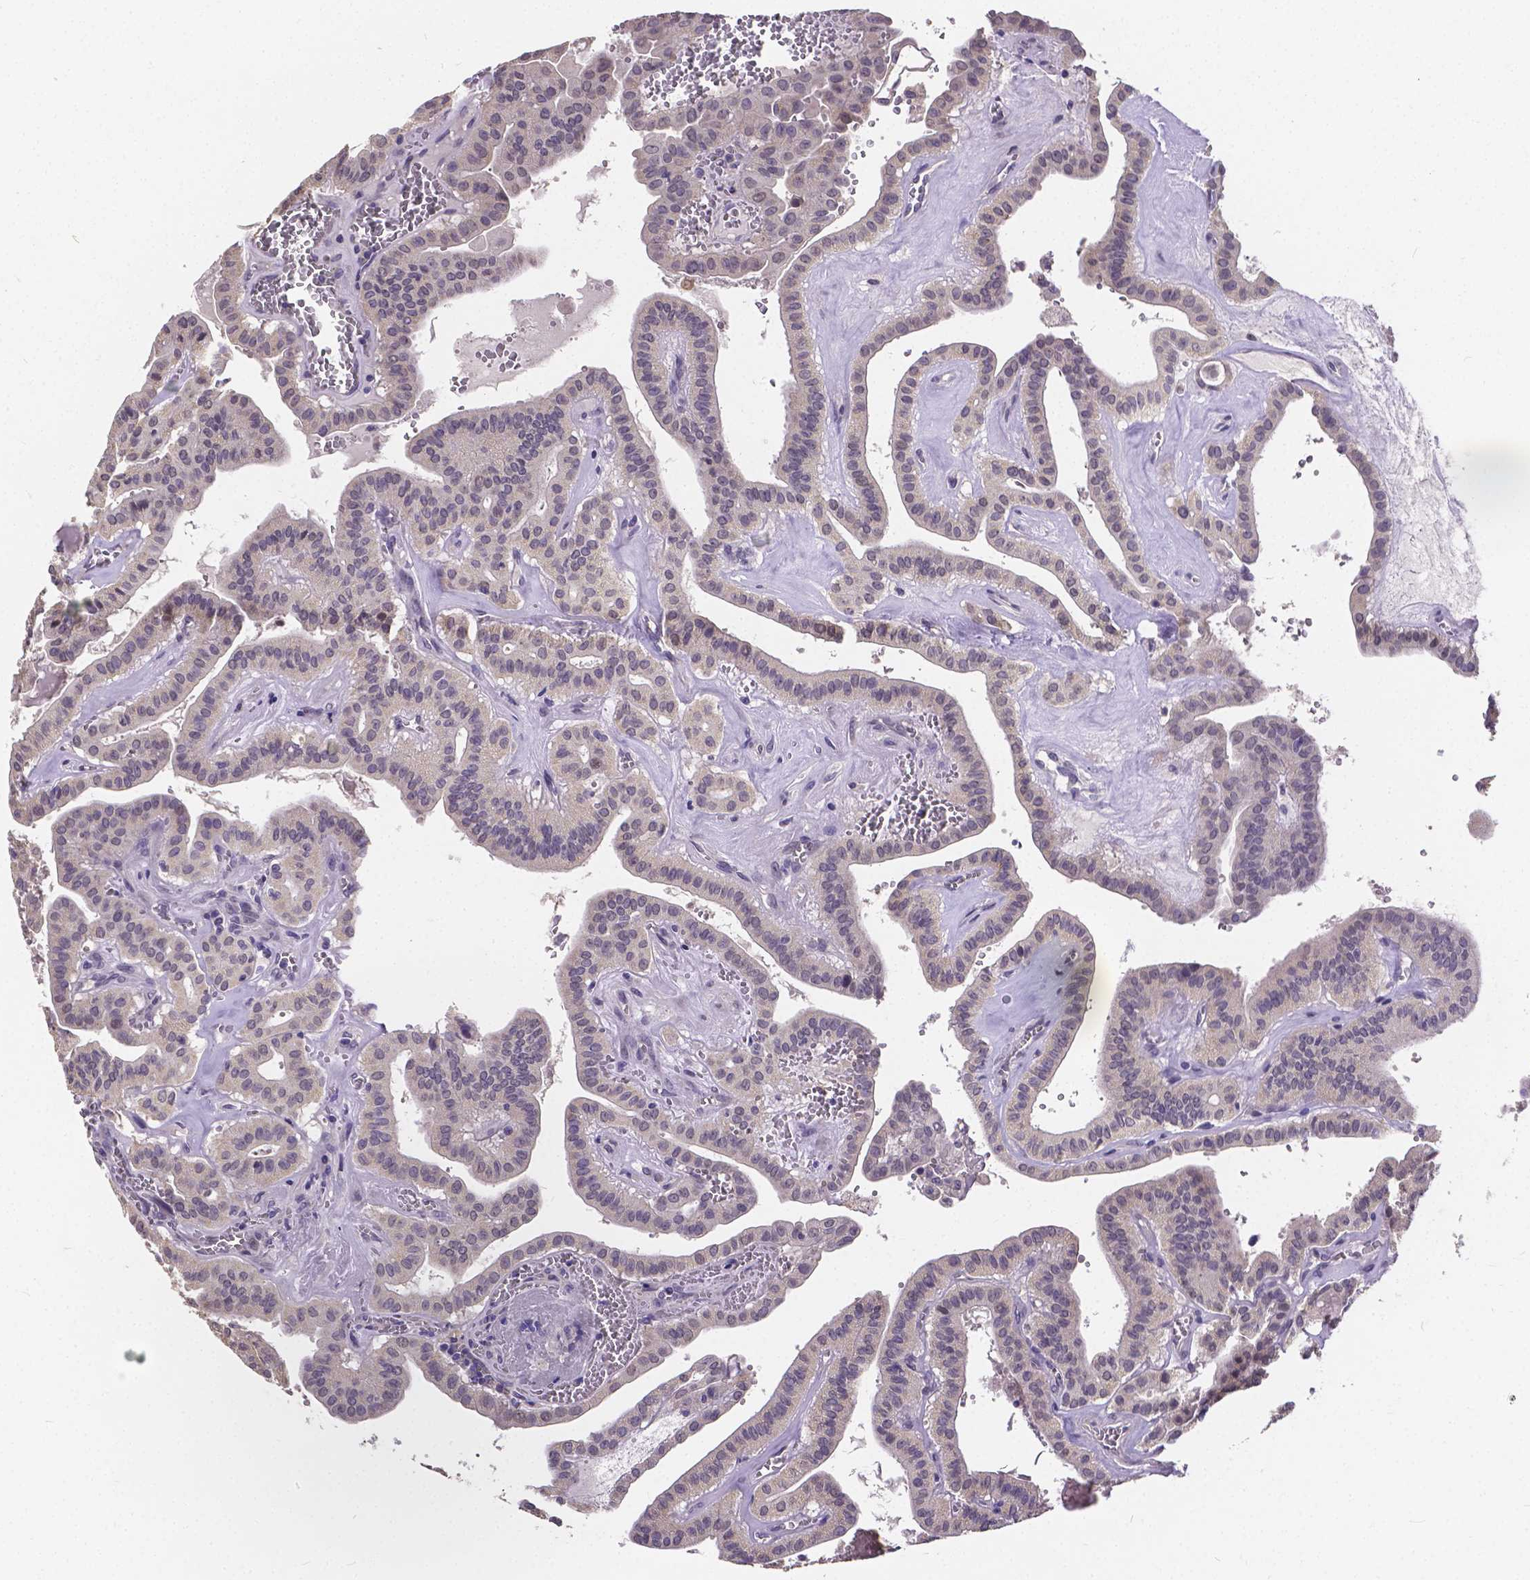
{"staining": {"intensity": "negative", "quantity": "none", "location": "none"}, "tissue": "thyroid cancer", "cell_type": "Tumor cells", "image_type": "cancer", "snomed": [{"axis": "morphology", "description": "Papillary adenocarcinoma, NOS"}, {"axis": "topography", "description": "Thyroid gland"}], "caption": "Thyroid cancer (papillary adenocarcinoma) stained for a protein using immunohistochemistry (IHC) exhibits no expression tumor cells.", "gene": "CTNNA2", "patient": {"sex": "male", "age": 52}}